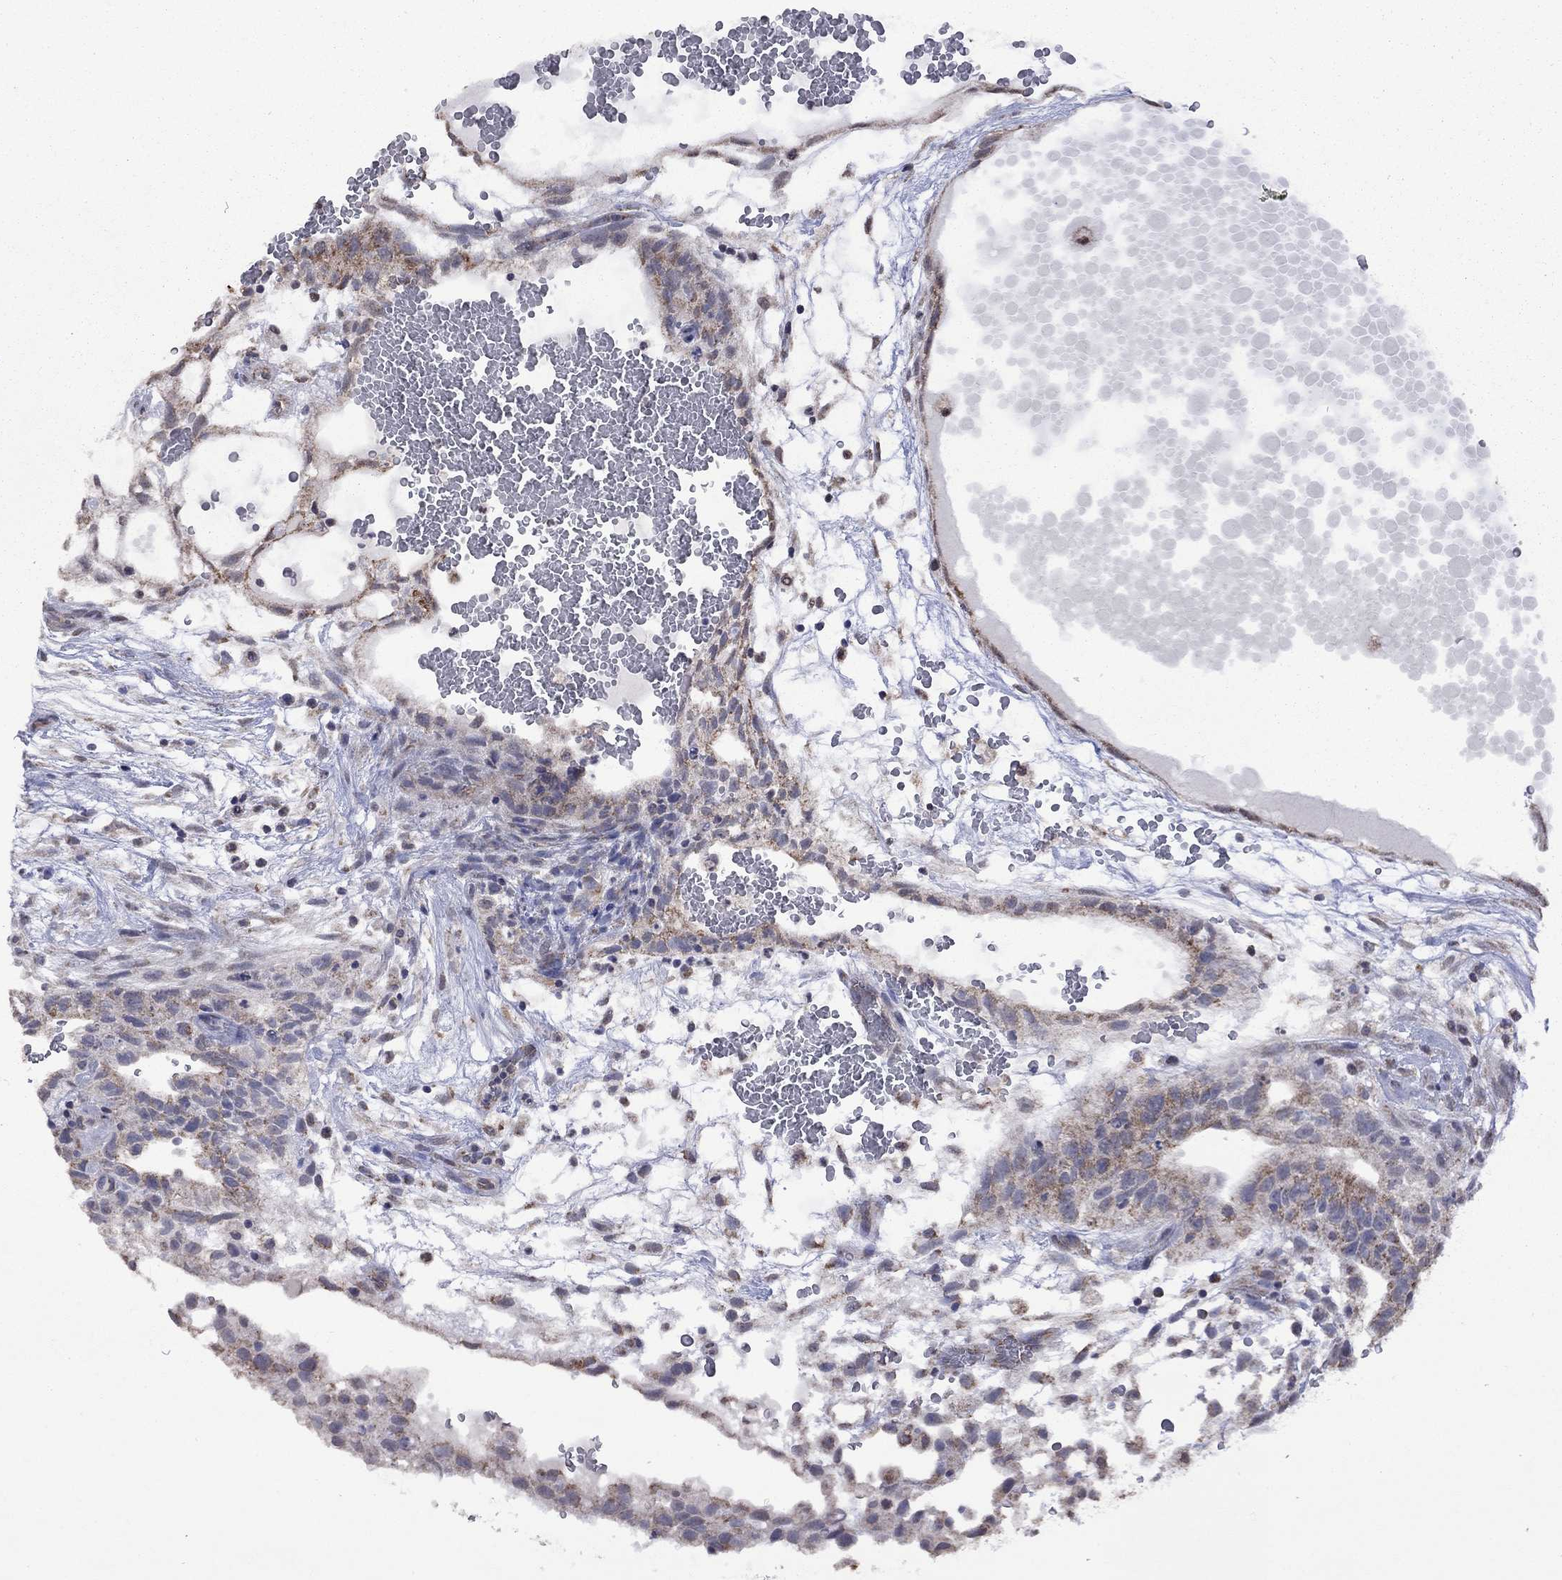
{"staining": {"intensity": "moderate", "quantity": "25%-75%", "location": "cytoplasmic/membranous"}, "tissue": "testis cancer", "cell_type": "Tumor cells", "image_type": "cancer", "snomed": [{"axis": "morphology", "description": "Normal tissue, NOS"}, {"axis": "morphology", "description": "Carcinoma, Embryonal, NOS"}, {"axis": "topography", "description": "Testis"}], "caption": "A photomicrograph of human testis cancer (embryonal carcinoma) stained for a protein exhibits moderate cytoplasmic/membranous brown staining in tumor cells.", "gene": "NDUFB1", "patient": {"sex": "male", "age": 32}}